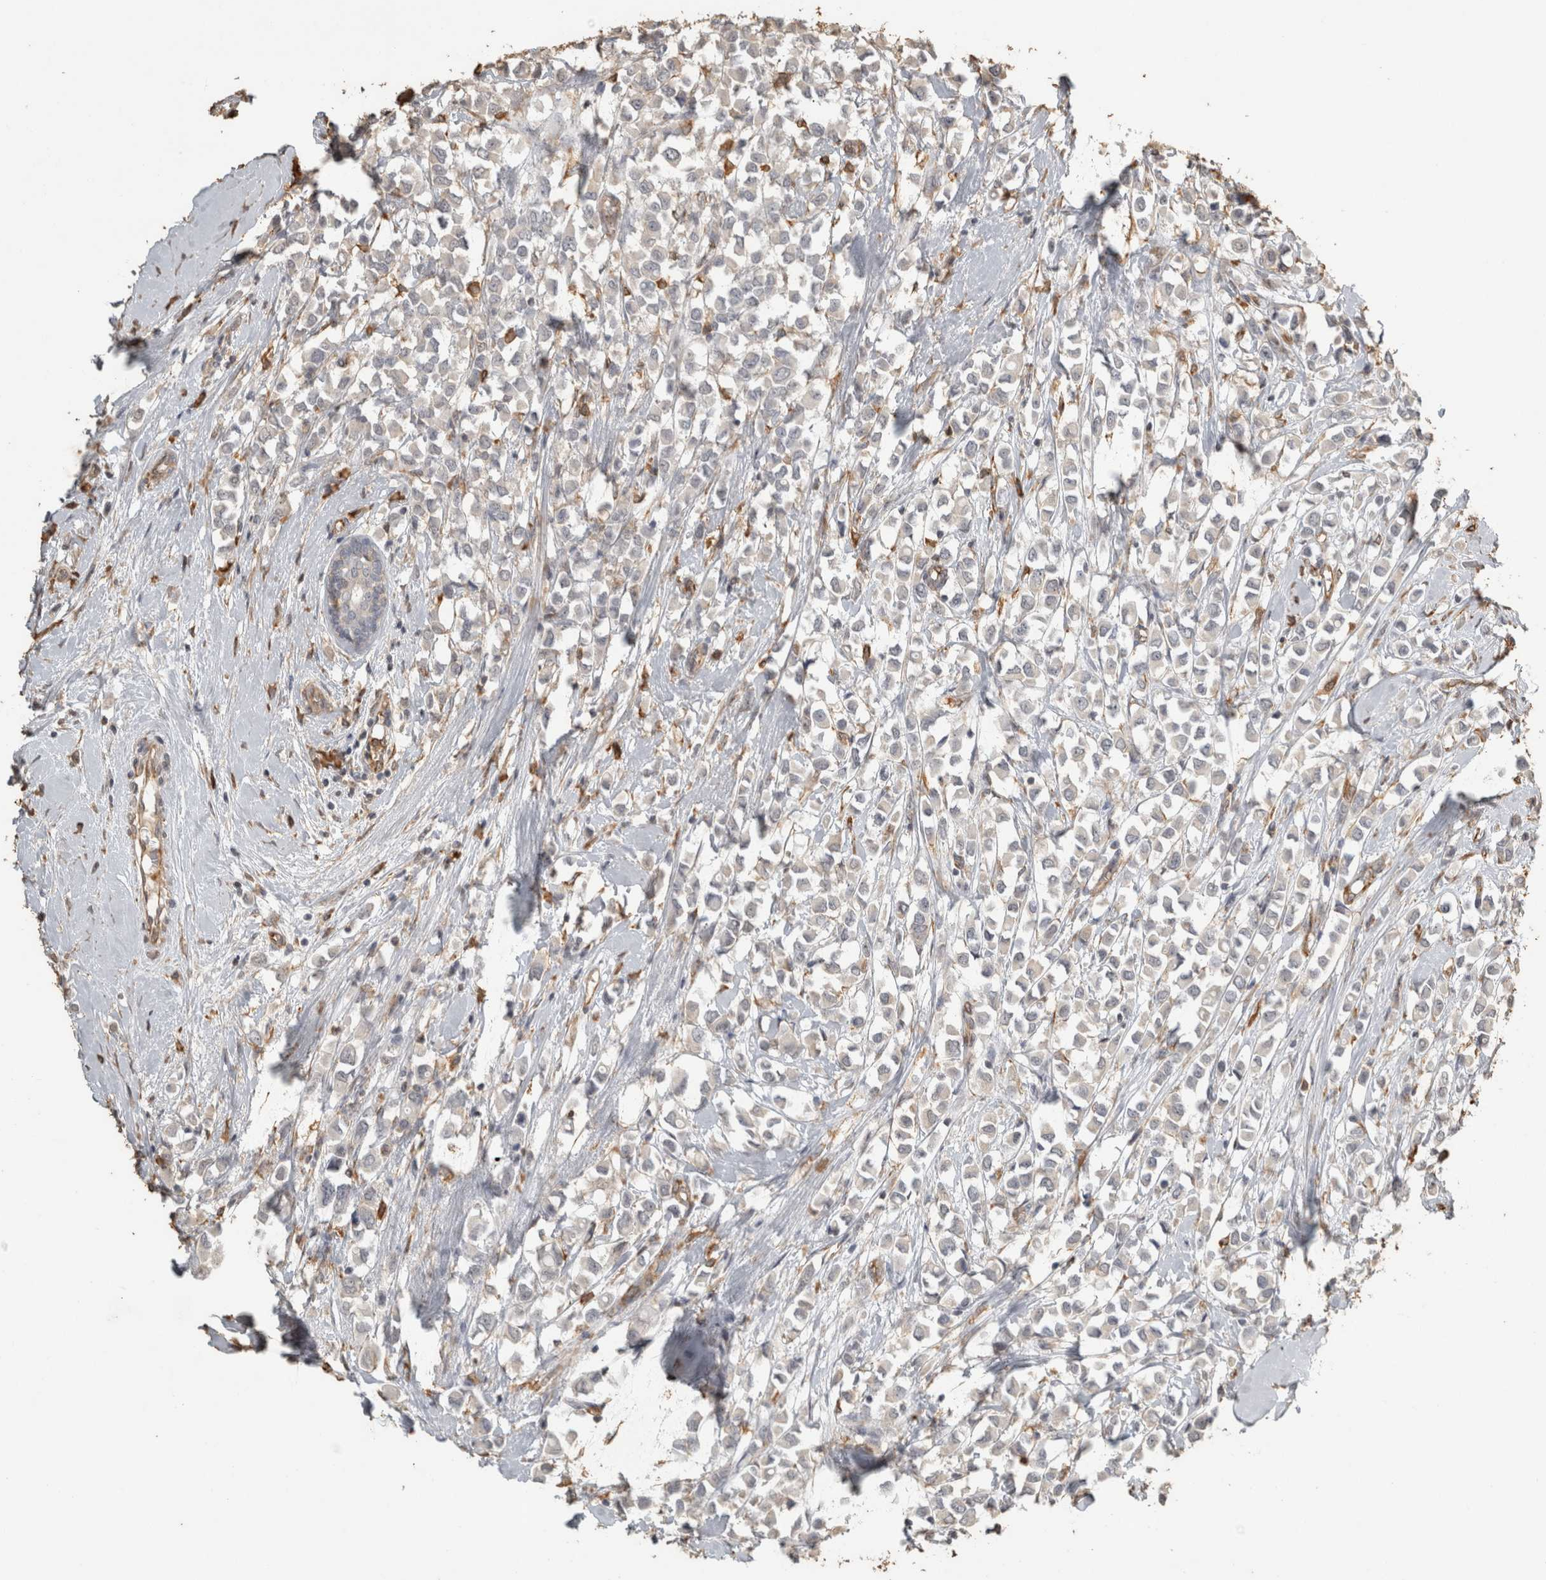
{"staining": {"intensity": "negative", "quantity": "none", "location": "none"}, "tissue": "breast cancer", "cell_type": "Tumor cells", "image_type": "cancer", "snomed": [{"axis": "morphology", "description": "Duct carcinoma"}, {"axis": "topography", "description": "Breast"}], "caption": "An immunohistochemistry image of breast invasive ductal carcinoma is shown. There is no staining in tumor cells of breast invasive ductal carcinoma. Brightfield microscopy of immunohistochemistry (IHC) stained with DAB (brown) and hematoxylin (blue), captured at high magnification.", "gene": "REPS2", "patient": {"sex": "female", "age": 61}}